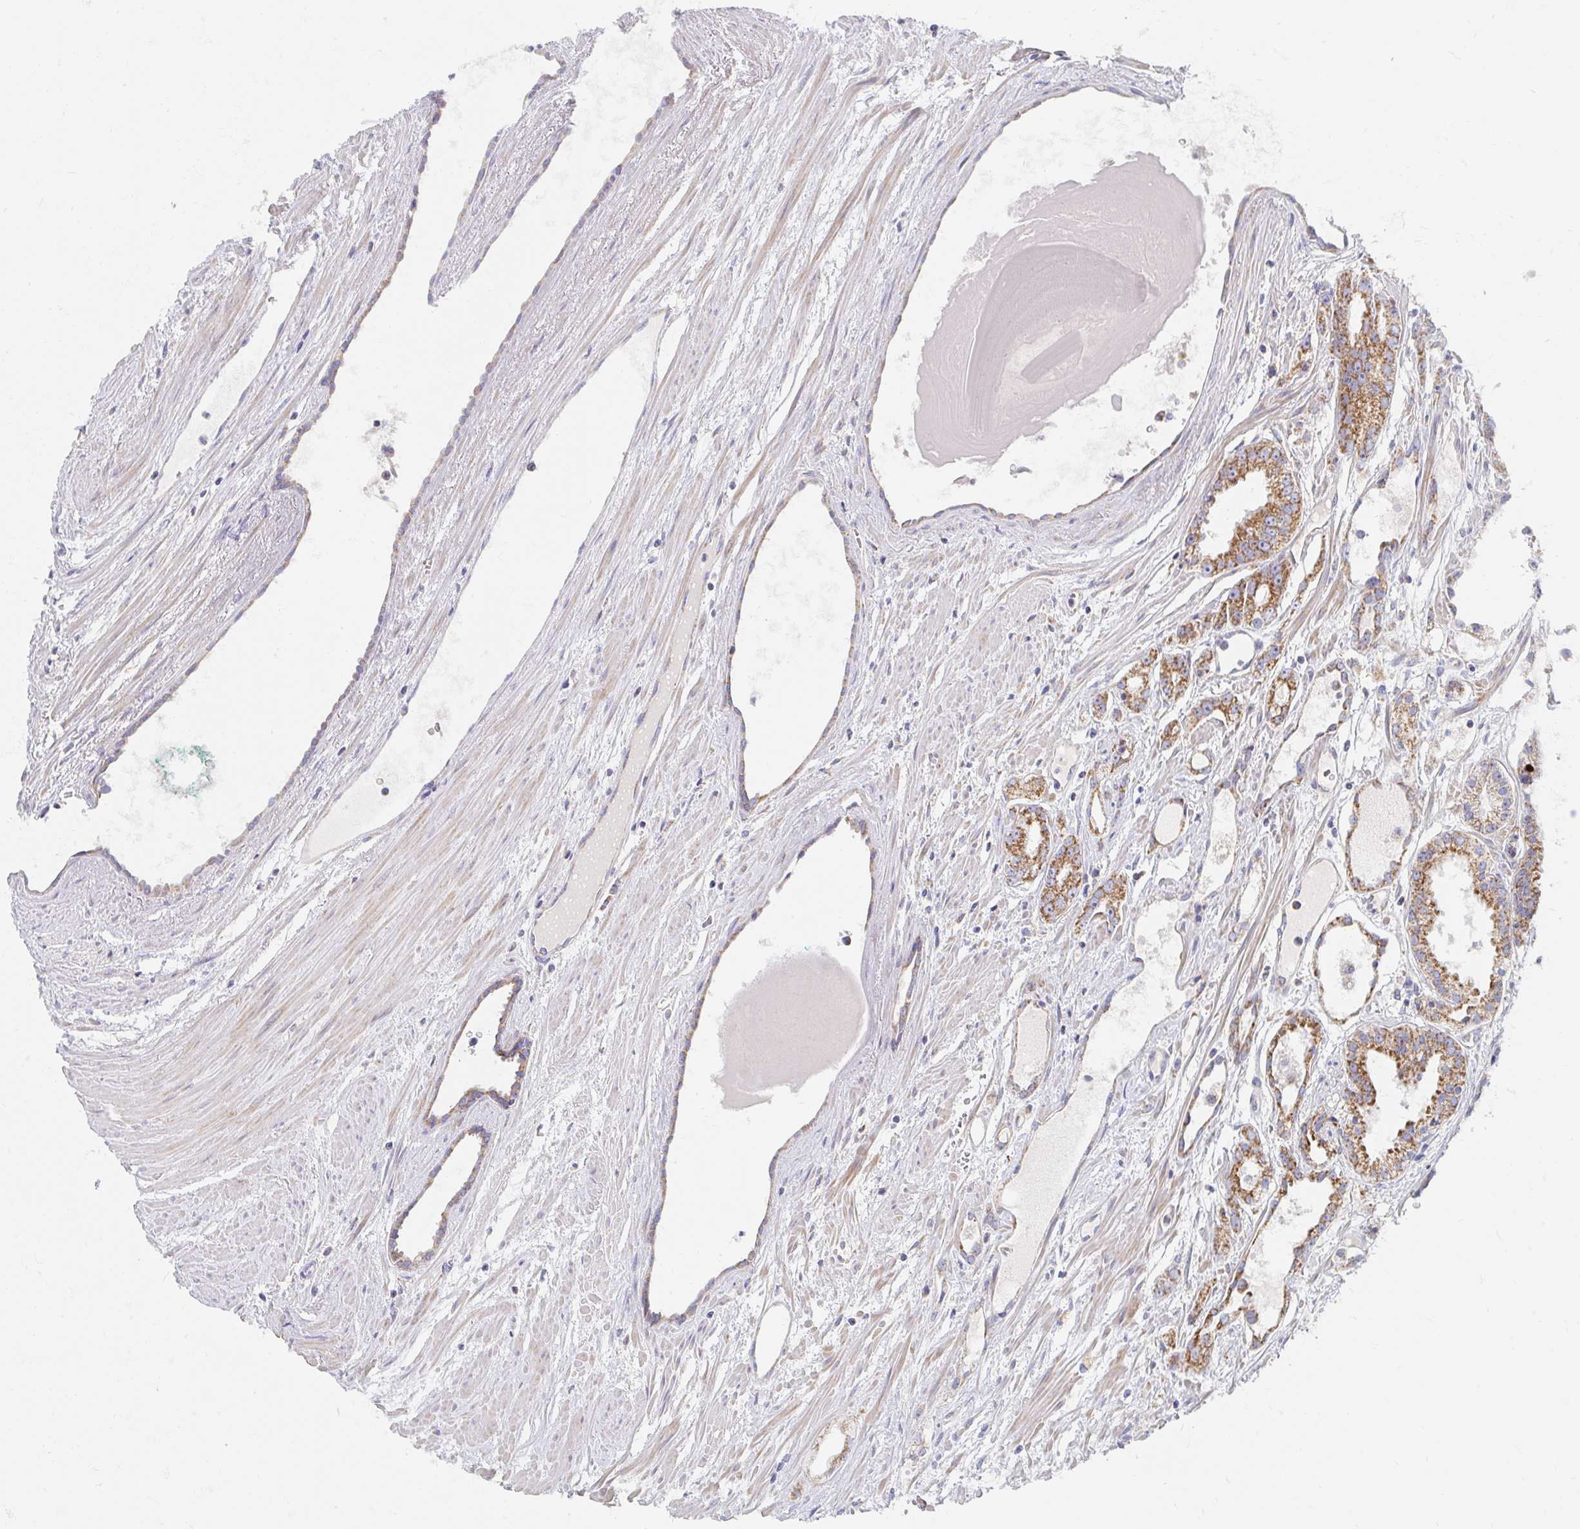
{"staining": {"intensity": "strong", "quantity": ">75%", "location": "cytoplasmic/membranous"}, "tissue": "prostate cancer", "cell_type": "Tumor cells", "image_type": "cancer", "snomed": [{"axis": "morphology", "description": "Adenocarcinoma, High grade"}, {"axis": "topography", "description": "Prostate"}], "caption": "Immunohistochemistry (IHC) of human prostate cancer reveals high levels of strong cytoplasmic/membranous positivity in about >75% of tumor cells. The staining was performed using DAB (3,3'-diaminobenzidine), with brown indicating positive protein expression. Nuclei are stained blue with hematoxylin.", "gene": "MAVS", "patient": {"sex": "male", "age": 68}}